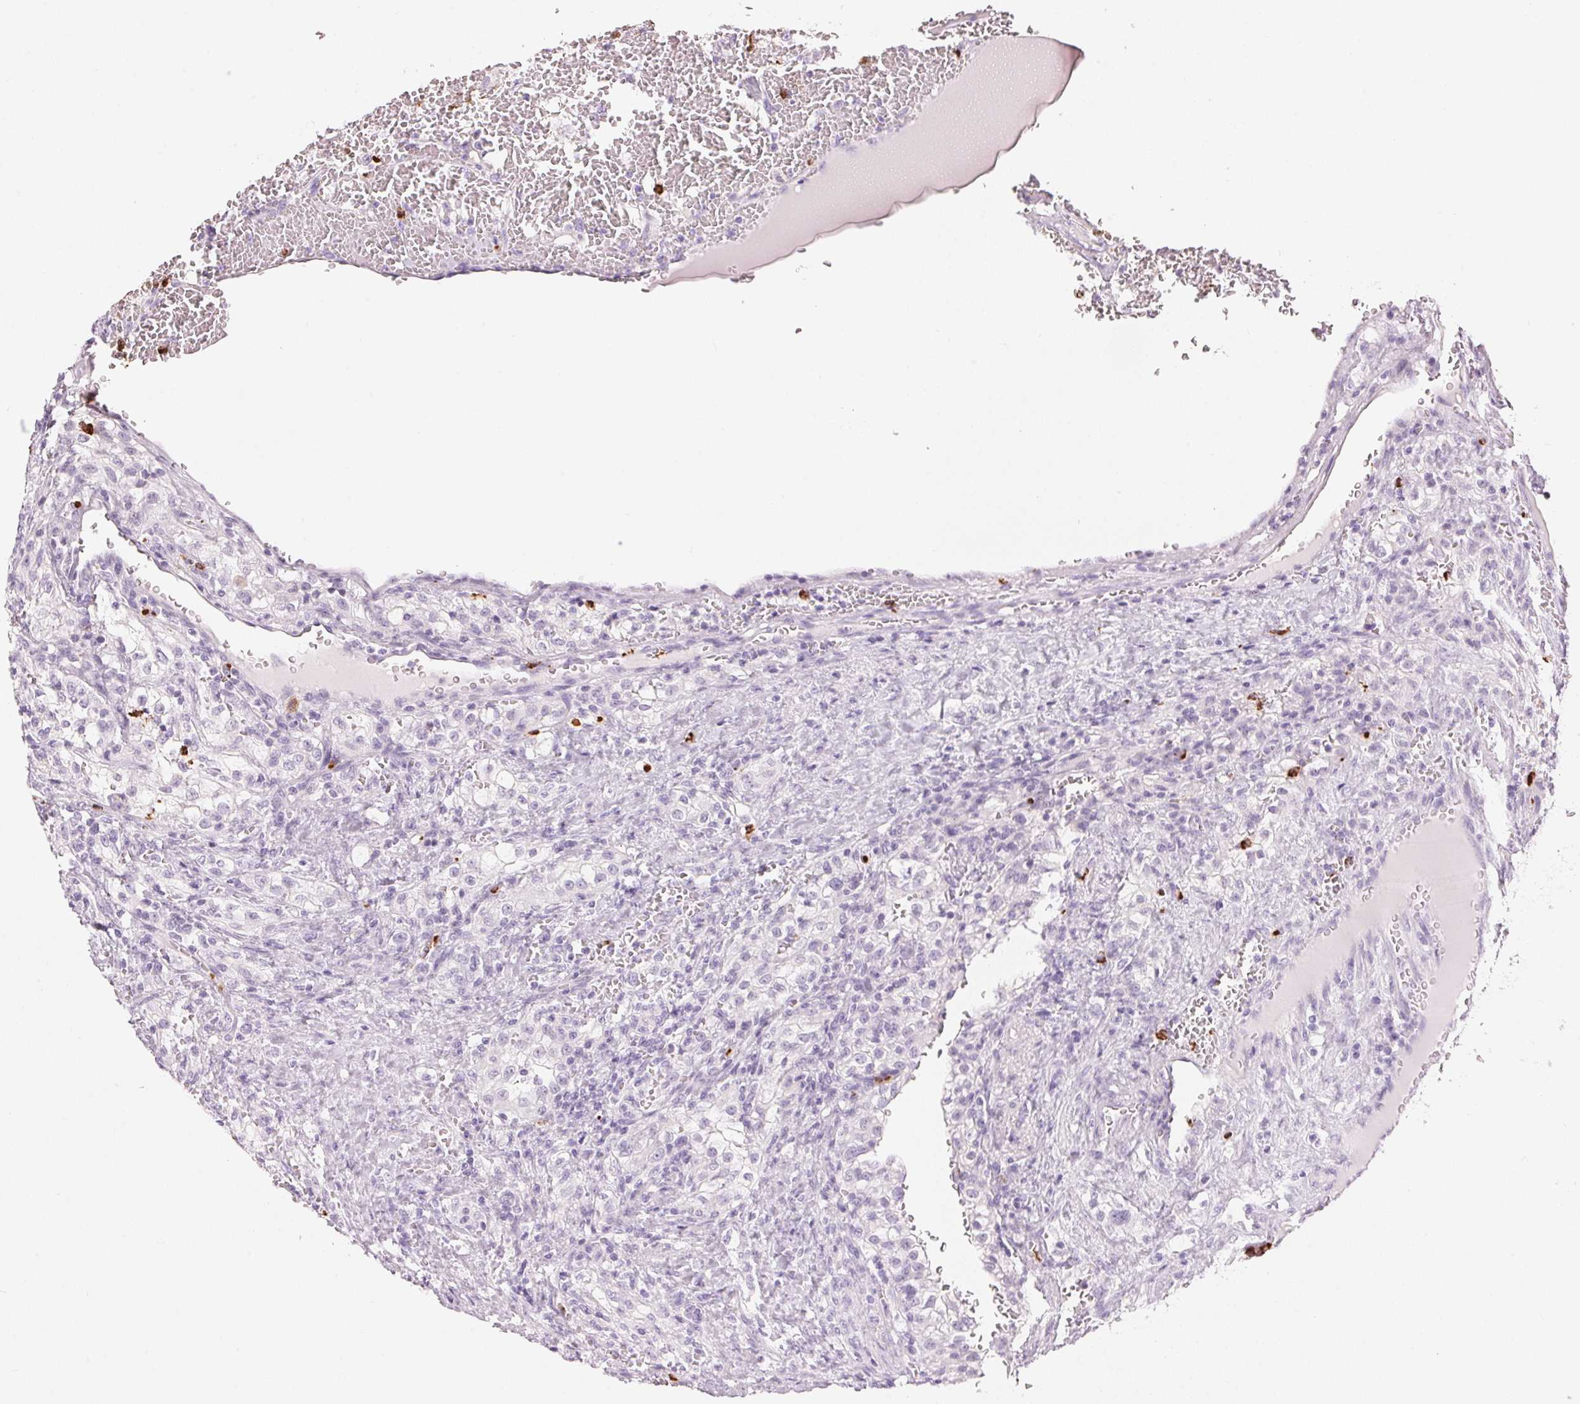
{"staining": {"intensity": "negative", "quantity": "none", "location": "none"}, "tissue": "renal cancer", "cell_type": "Tumor cells", "image_type": "cancer", "snomed": [{"axis": "morphology", "description": "Adenocarcinoma, NOS"}, {"axis": "topography", "description": "Kidney"}], "caption": "IHC histopathology image of neoplastic tissue: renal cancer (adenocarcinoma) stained with DAB (3,3'-diaminobenzidine) displays no significant protein staining in tumor cells.", "gene": "KLK7", "patient": {"sex": "female", "age": 74}}